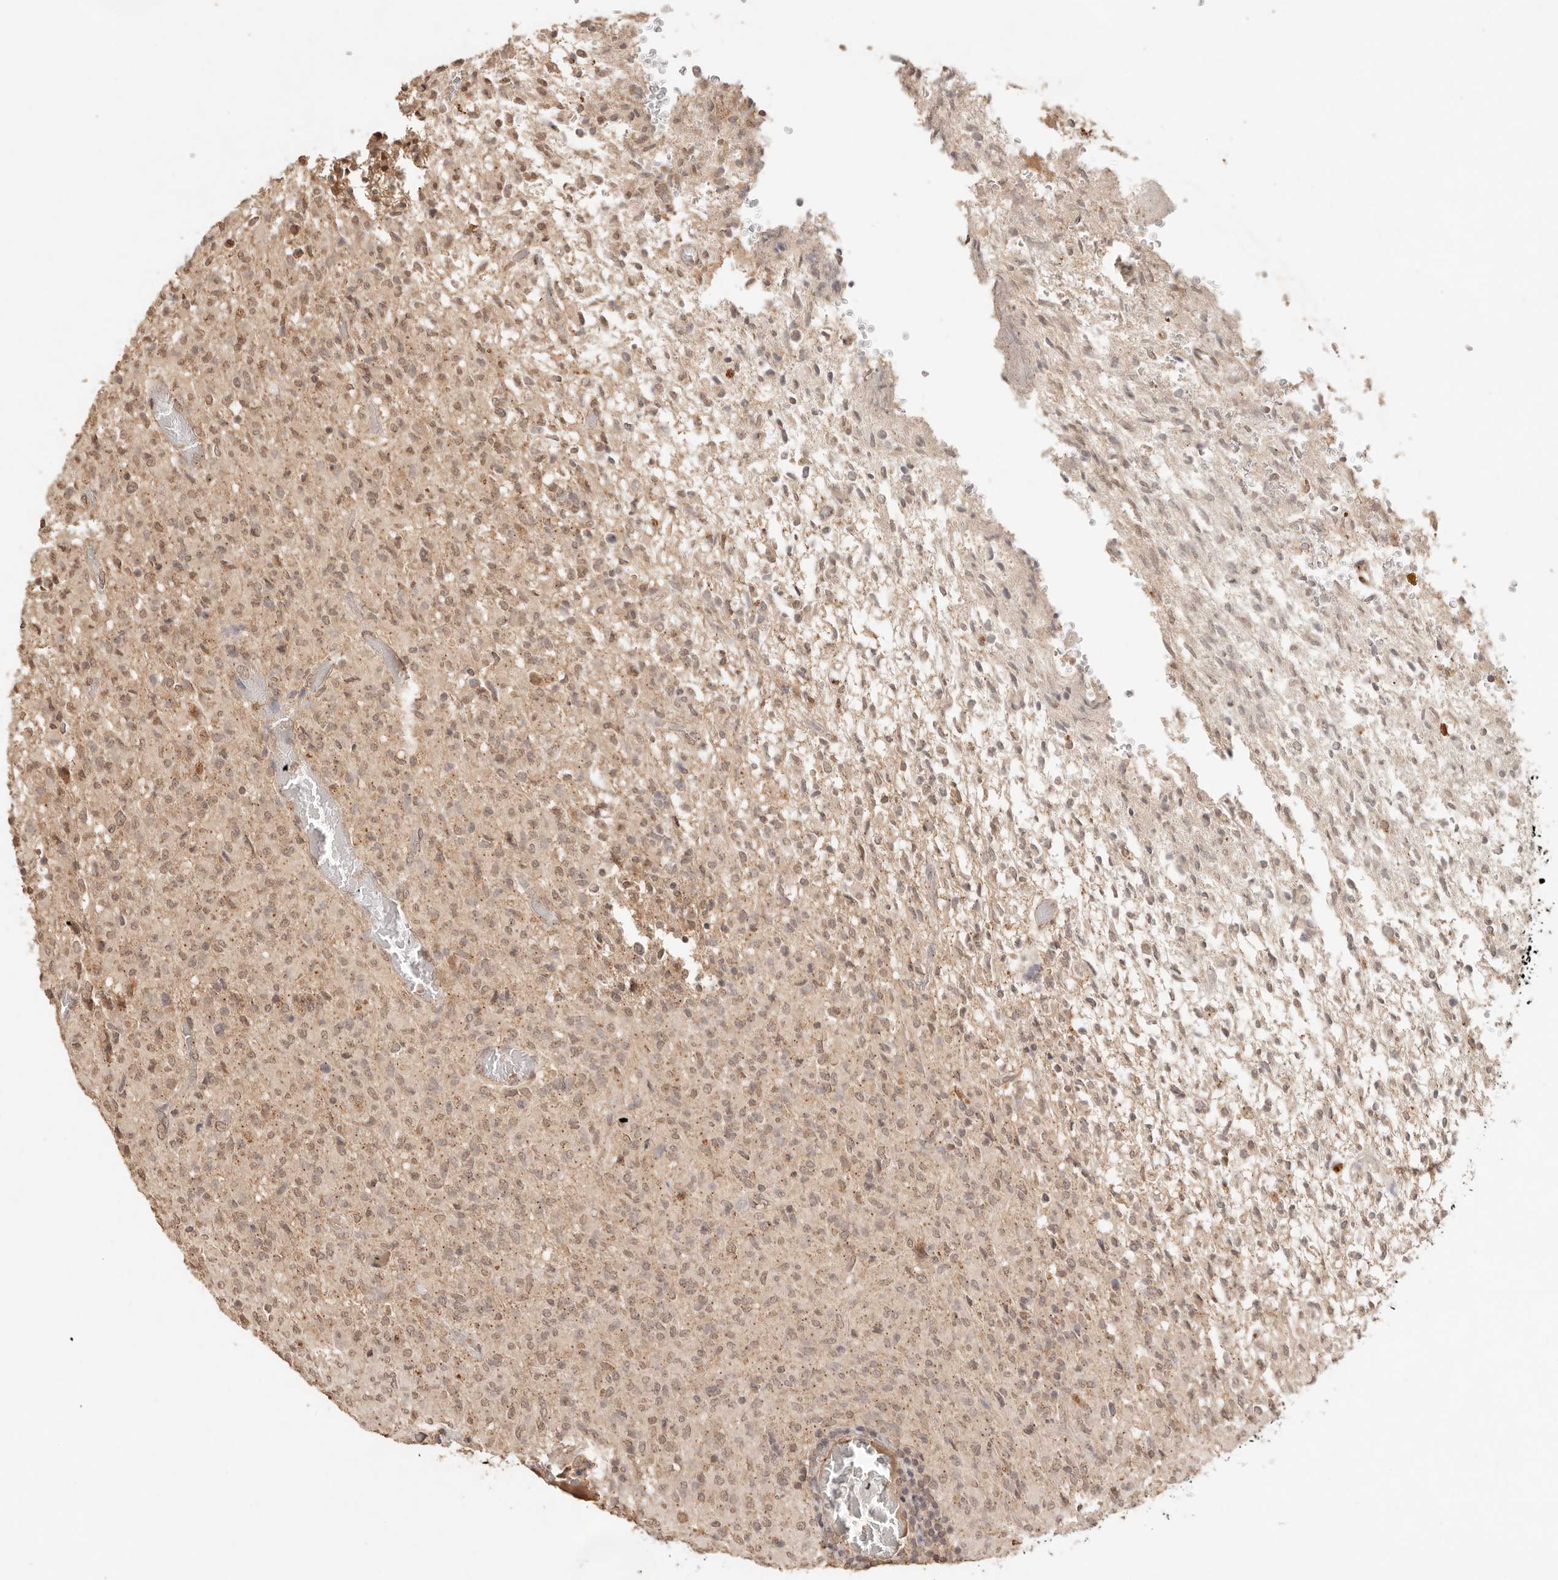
{"staining": {"intensity": "weak", "quantity": ">75%", "location": "nuclear"}, "tissue": "glioma", "cell_type": "Tumor cells", "image_type": "cancer", "snomed": [{"axis": "morphology", "description": "Glioma, malignant, High grade"}, {"axis": "topography", "description": "Brain"}], "caption": "High-magnification brightfield microscopy of malignant high-grade glioma stained with DAB (3,3'-diaminobenzidine) (brown) and counterstained with hematoxylin (blue). tumor cells exhibit weak nuclear expression is appreciated in about>75% of cells.", "gene": "LMO4", "patient": {"sex": "female", "age": 57}}